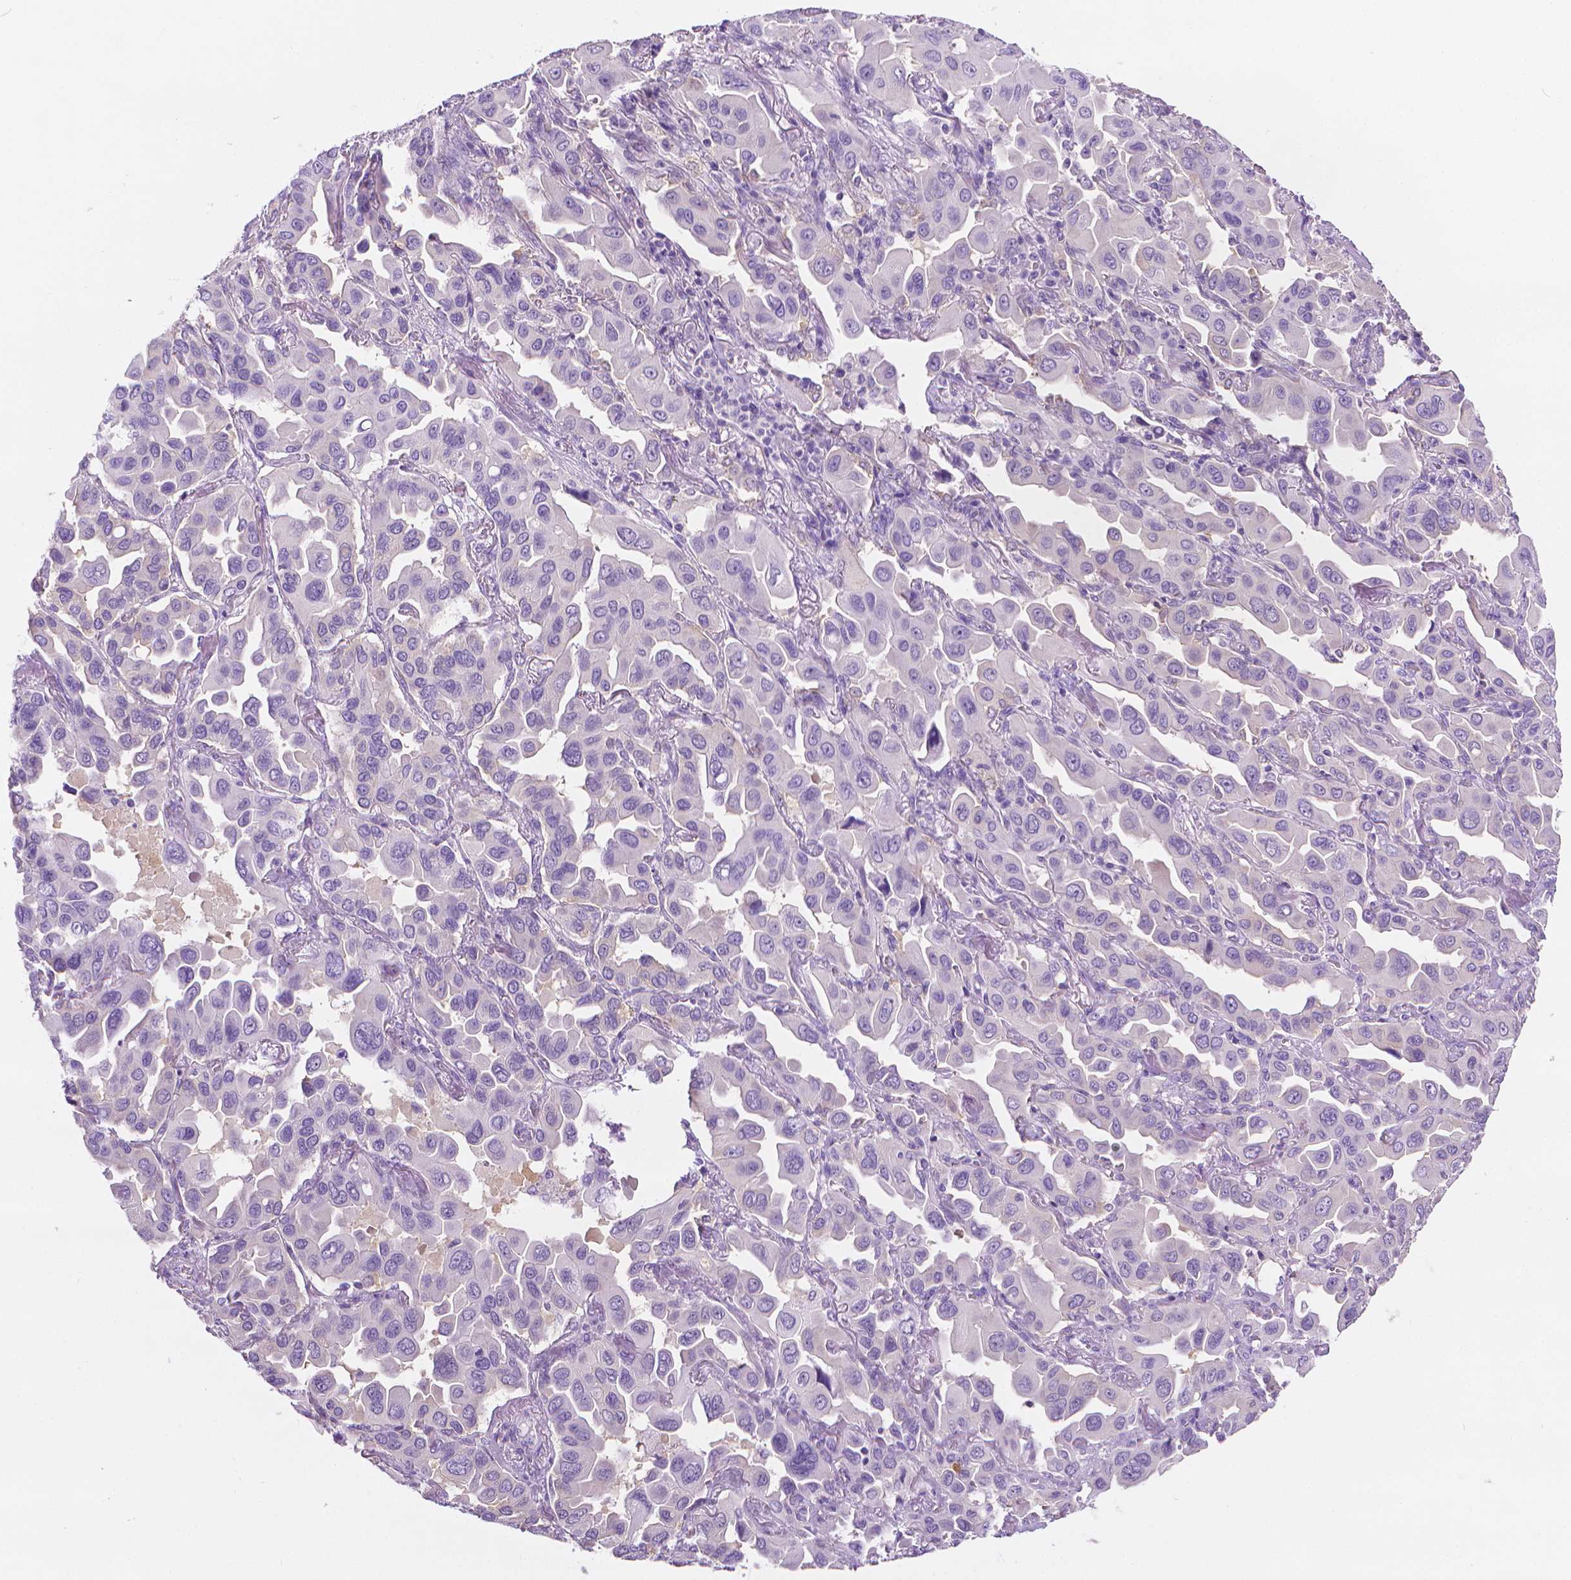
{"staining": {"intensity": "negative", "quantity": "none", "location": "none"}, "tissue": "lung cancer", "cell_type": "Tumor cells", "image_type": "cancer", "snomed": [{"axis": "morphology", "description": "Adenocarcinoma, NOS"}, {"axis": "topography", "description": "Lung"}], "caption": "Tumor cells are negative for brown protein staining in lung cancer (adenocarcinoma).", "gene": "FASN", "patient": {"sex": "male", "age": 64}}